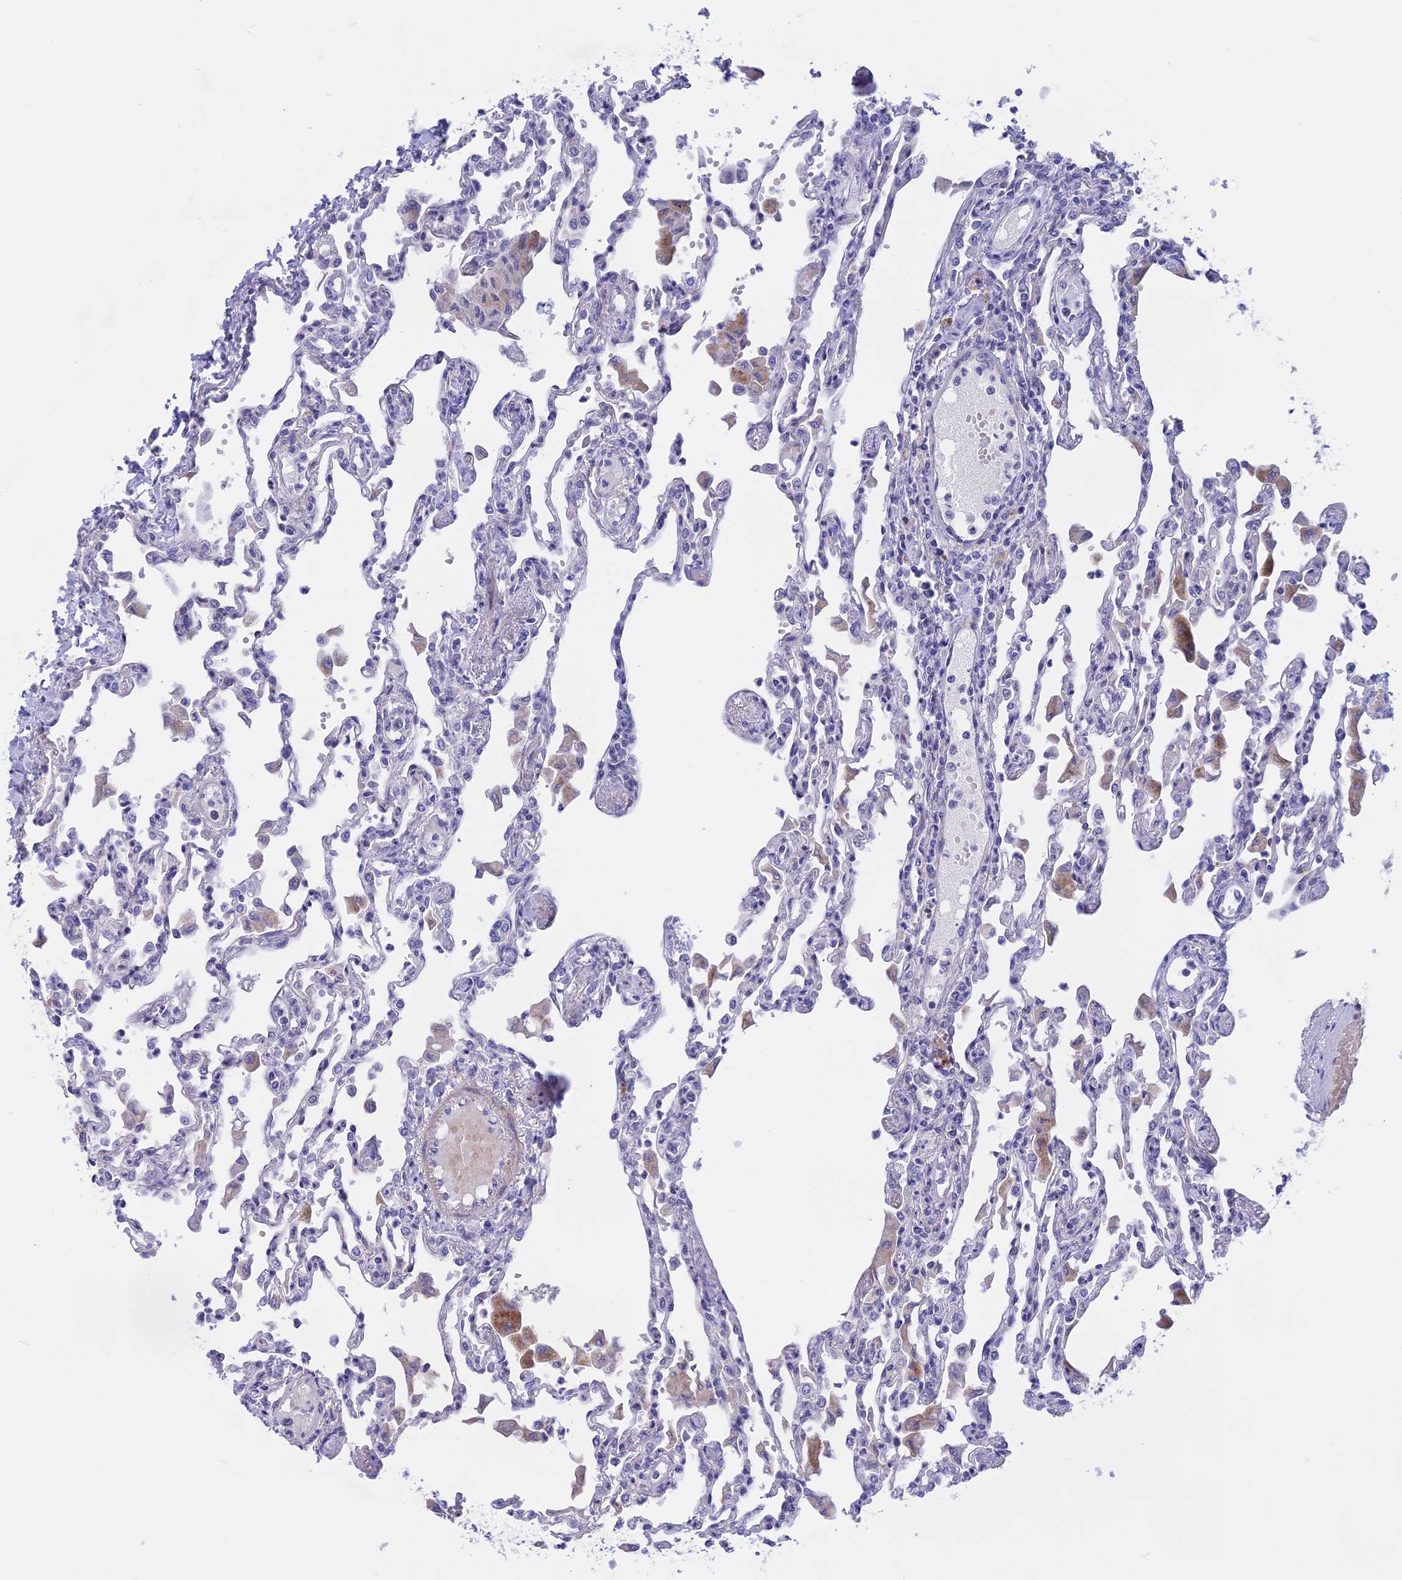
{"staining": {"intensity": "negative", "quantity": "none", "location": "none"}, "tissue": "lung", "cell_type": "Alveolar cells", "image_type": "normal", "snomed": [{"axis": "morphology", "description": "Normal tissue, NOS"}, {"axis": "topography", "description": "Bronchus"}, {"axis": "topography", "description": "Lung"}], "caption": "An immunohistochemistry micrograph of unremarkable lung is shown. There is no staining in alveolar cells of lung. Nuclei are stained in blue.", "gene": "TMEM138", "patient": {"sex": "female", "age": 49}}